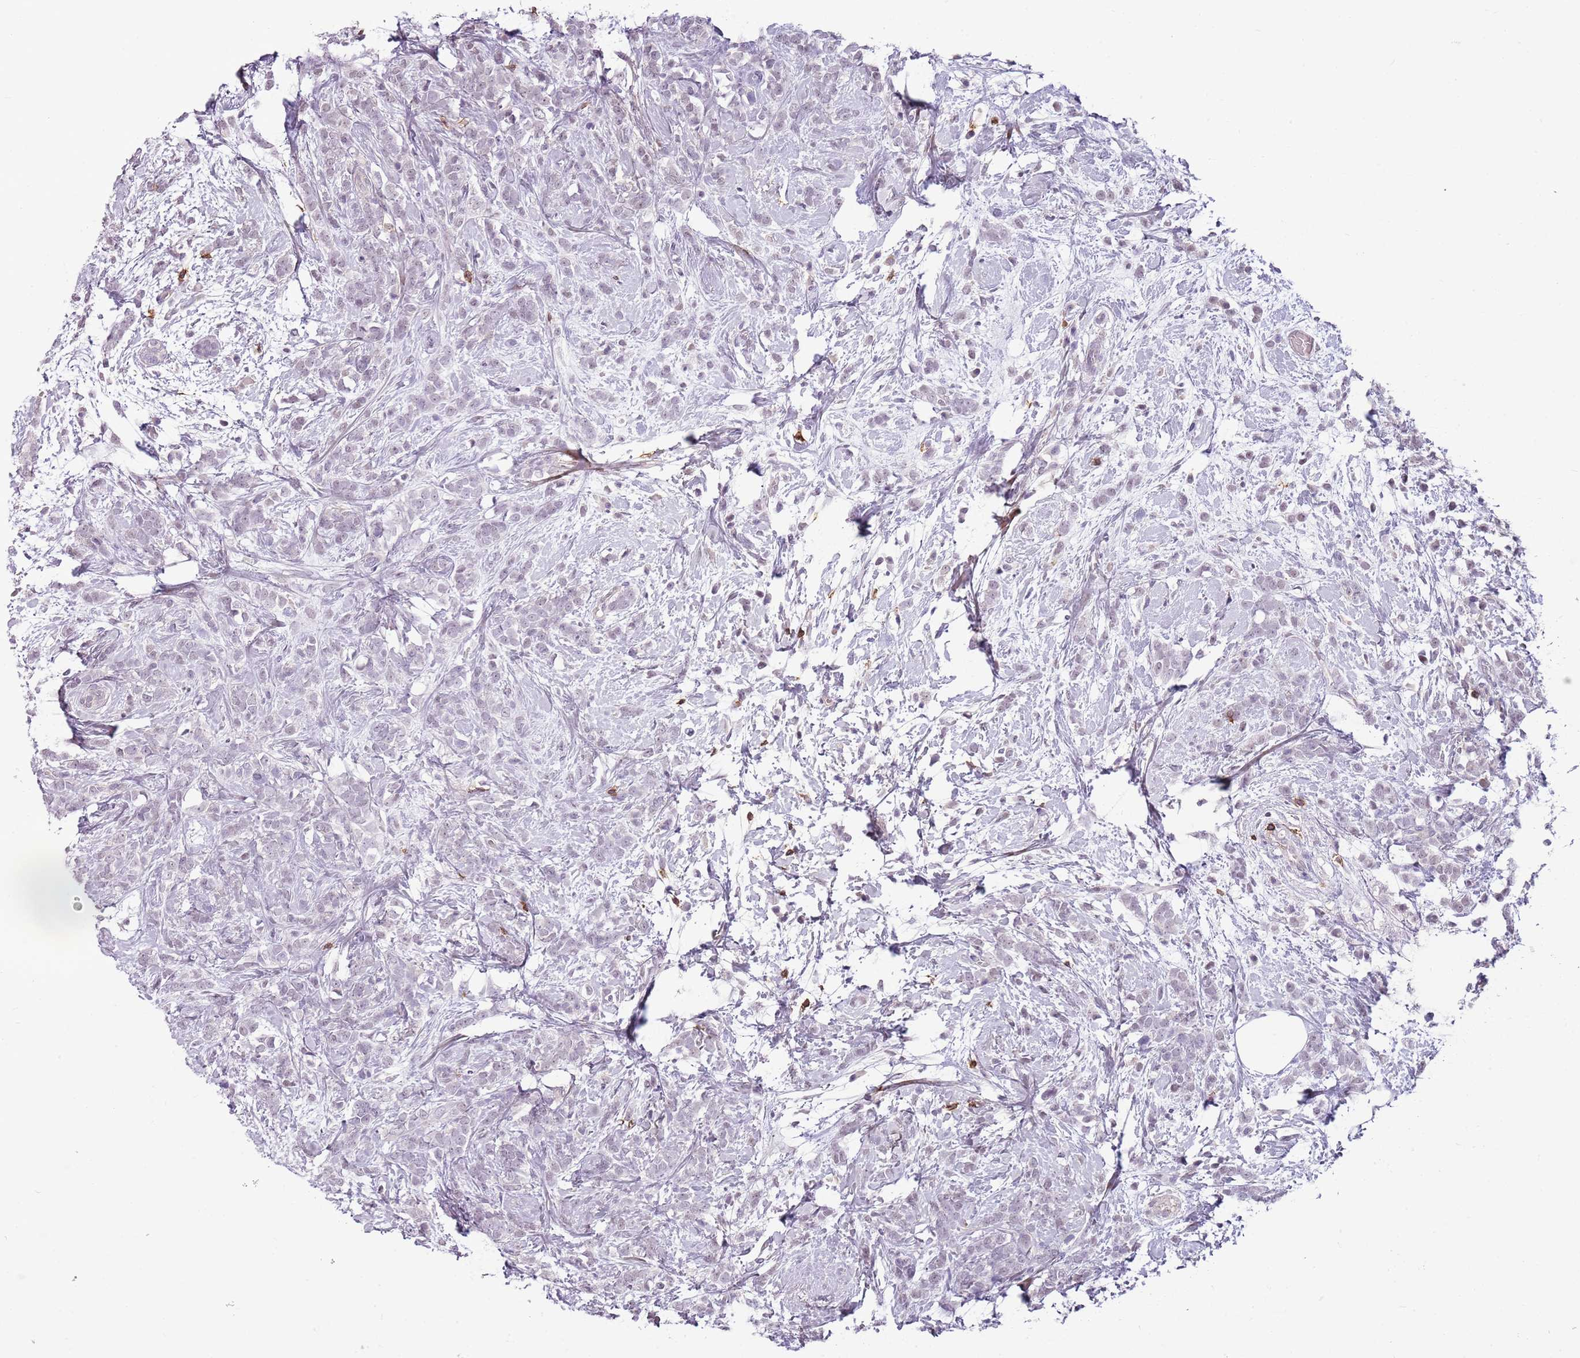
{"staining": {"intensity": "negative", "quantity": "none", "location": "none"}, "tissue": "breast cancer", "cell_type": "Tumor cells", "image_type": "cancer", "snomed": [{"axis": "morphology", "description": "Lobular carcinoma"}, {"axis": "topography", "description": "Breast"}], "caption": "The image reveals no staining of tumor cells in lobular carcinoma (breast).", "gene": "ZNF583", "patient": {"sex": "female", "age": 58}}